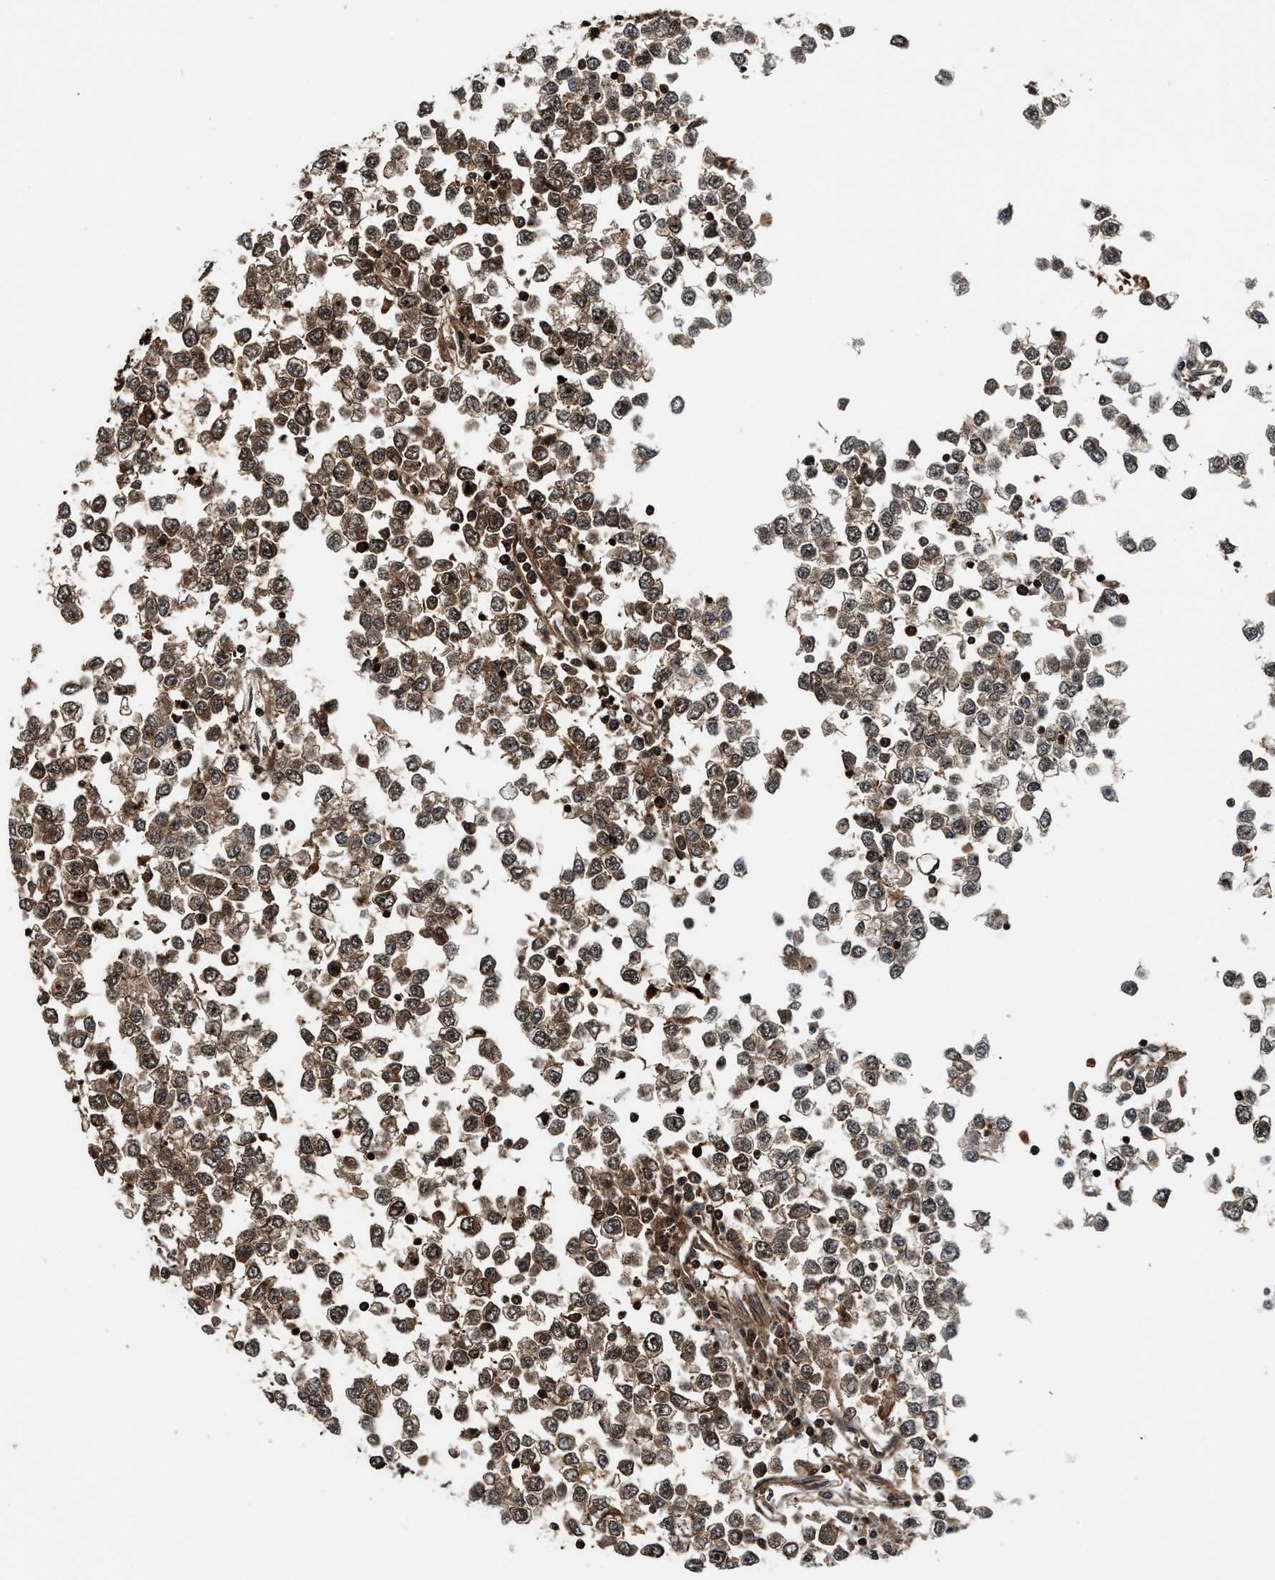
{"staining": {"intensity": "moderate", "quantity": ">75%", "location": "cytoplasmic/membranous,nuclear"}, "tissue": "testis cancer", "cell_type": "Tumor cells", "image_type": "cancer", "snomed": [{"axis": "morphology", "description": "Seminoma, NOS"}, {"axis": "topography", "description": "Testis"}], "caption": "Immunohistochemical staining of seminoma (testis) reveals moderate cytoplasmic/membranous and nuclear protein staining in approximately >75% of tumor cells.", "gene": "MDM2", "patient": {"sex": "male", "age": 65}}